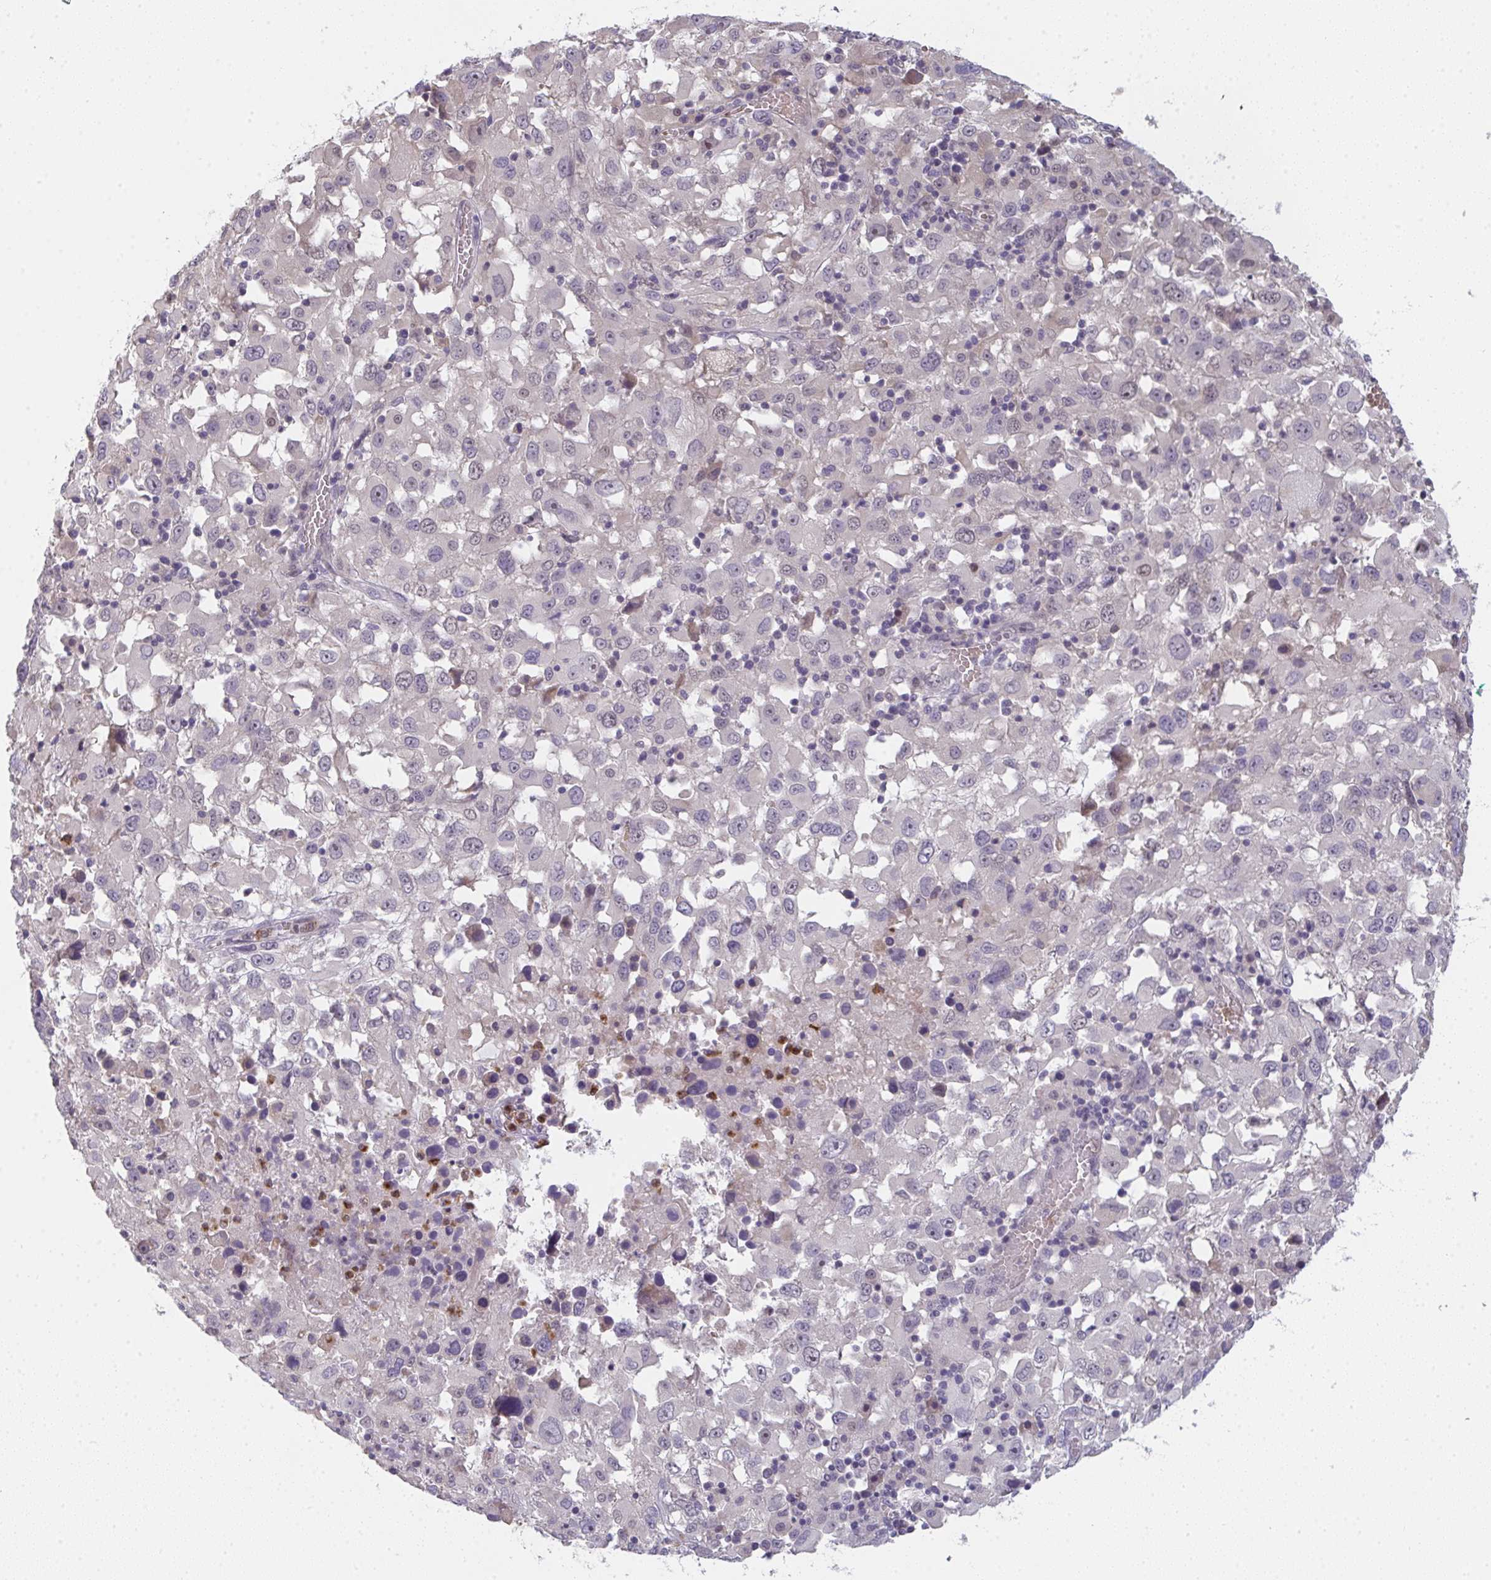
{"staining": {"intensity": "weak", "quantity": "<25%", "location": "nuclear"}, "tissue": "melanoma", "cell_type": "Tumor cells", "image_type": "cancer", "snomed": [{"axis": "morphology", "description": "Malignant melanoma, Metastatic site"}, {"axis": "topography", "description": "Soft tissue"}], "caption": "Micrograph shows no protein staining in tumor cells of malignant melanoma (metastatic site) tissue.", "gene": "RIOK1", "patient": {"sex": "male", "age": 50}}